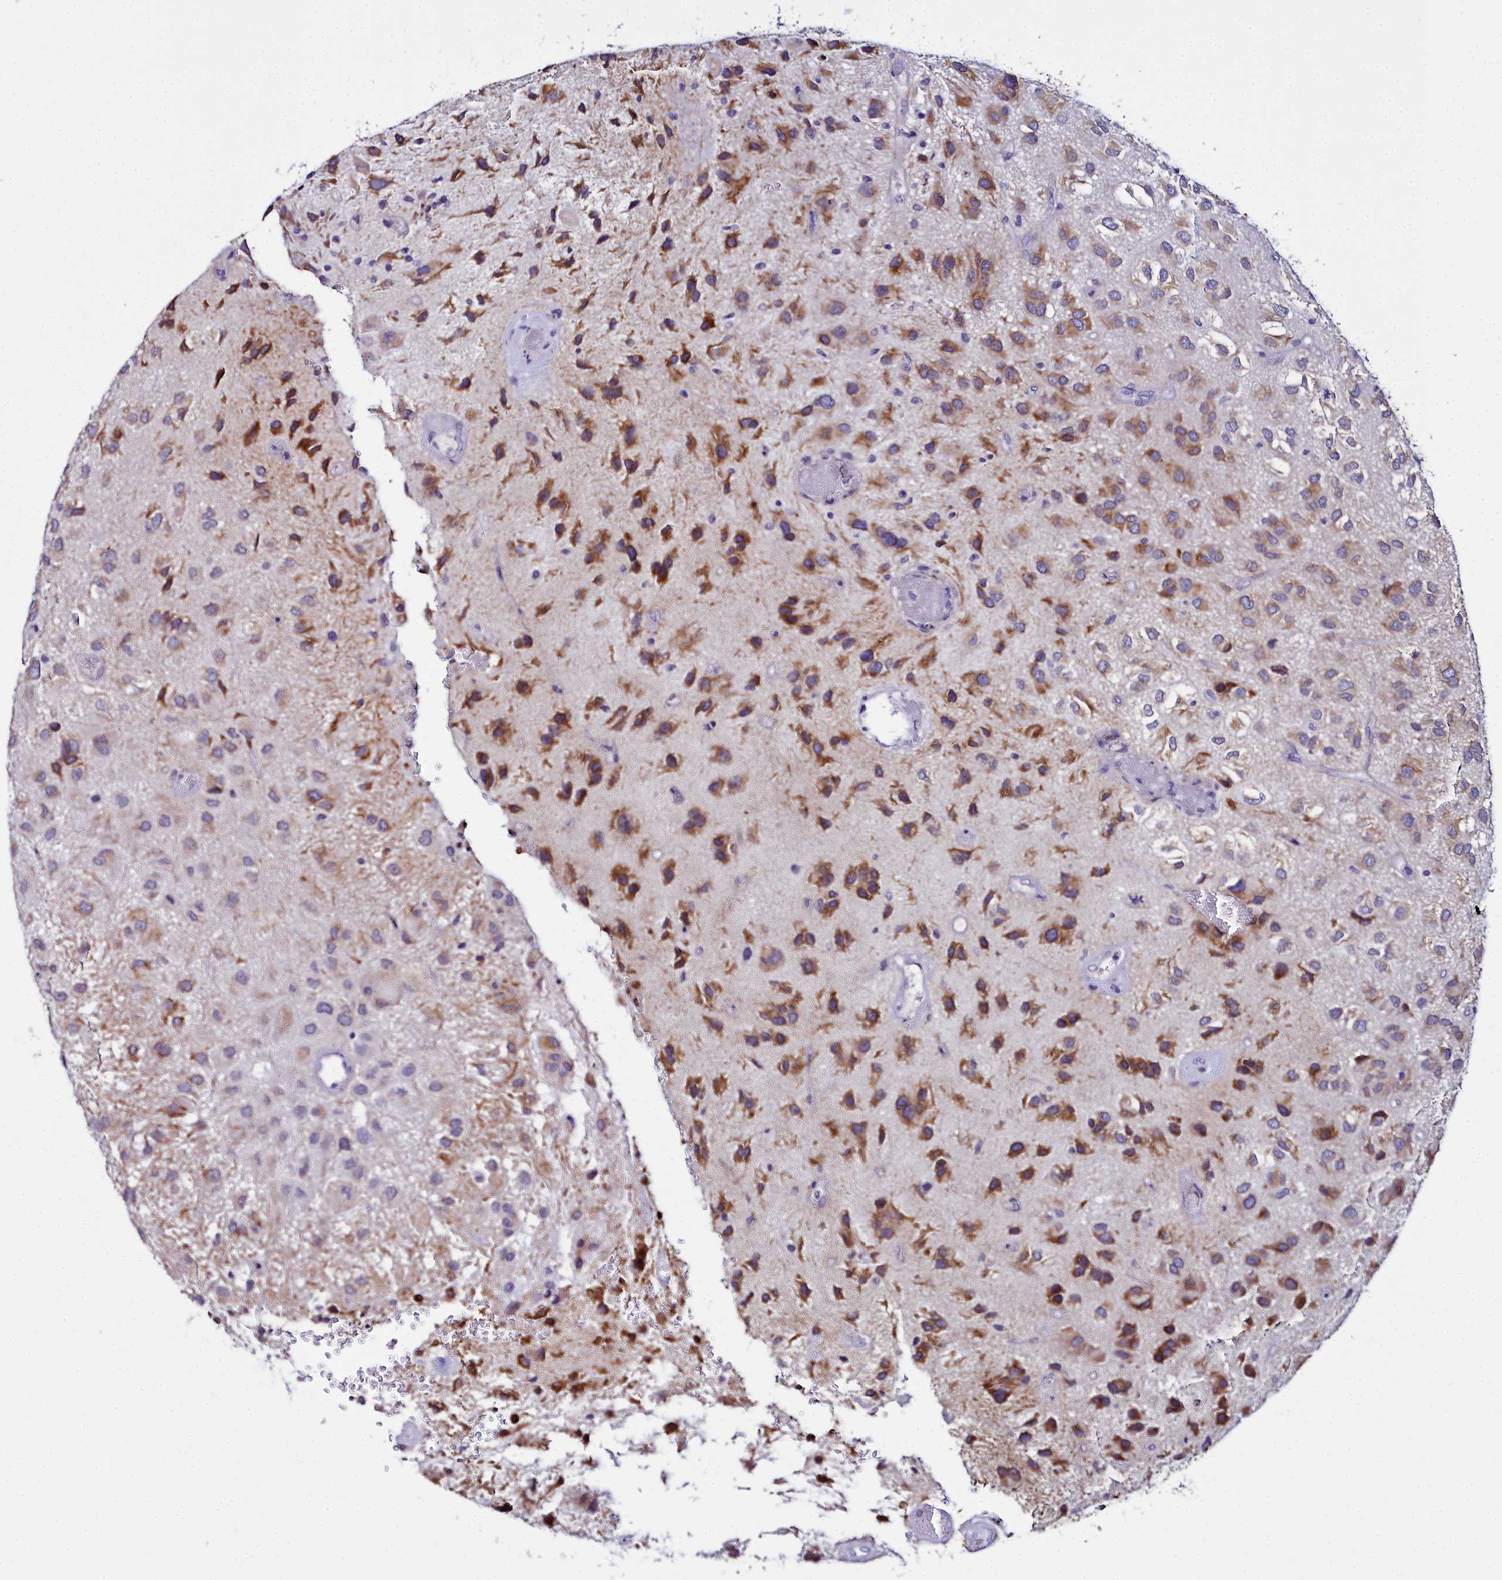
{"staining": {"intensity": "moderate", "quantity": "25%-75%", "location": "cytoplasmic/membranous"}, "tissue": "glioma", "cell_type": "Tumor cells", "image_type": "cancer", "snomed": [{"axis": "morphology", "description": "Glioma, malignant, Low grade"}, {"axis": "topography", "description": "Brain"}], "caption": "A histopathology image of human low-grade glioma (malignant) stained for a protein demonstrates moderate cytoplasmic/membranous brown staining in tumor cells.", "gene": "ELAPOR2", "patient": {"sex": "male", "age": 66}}